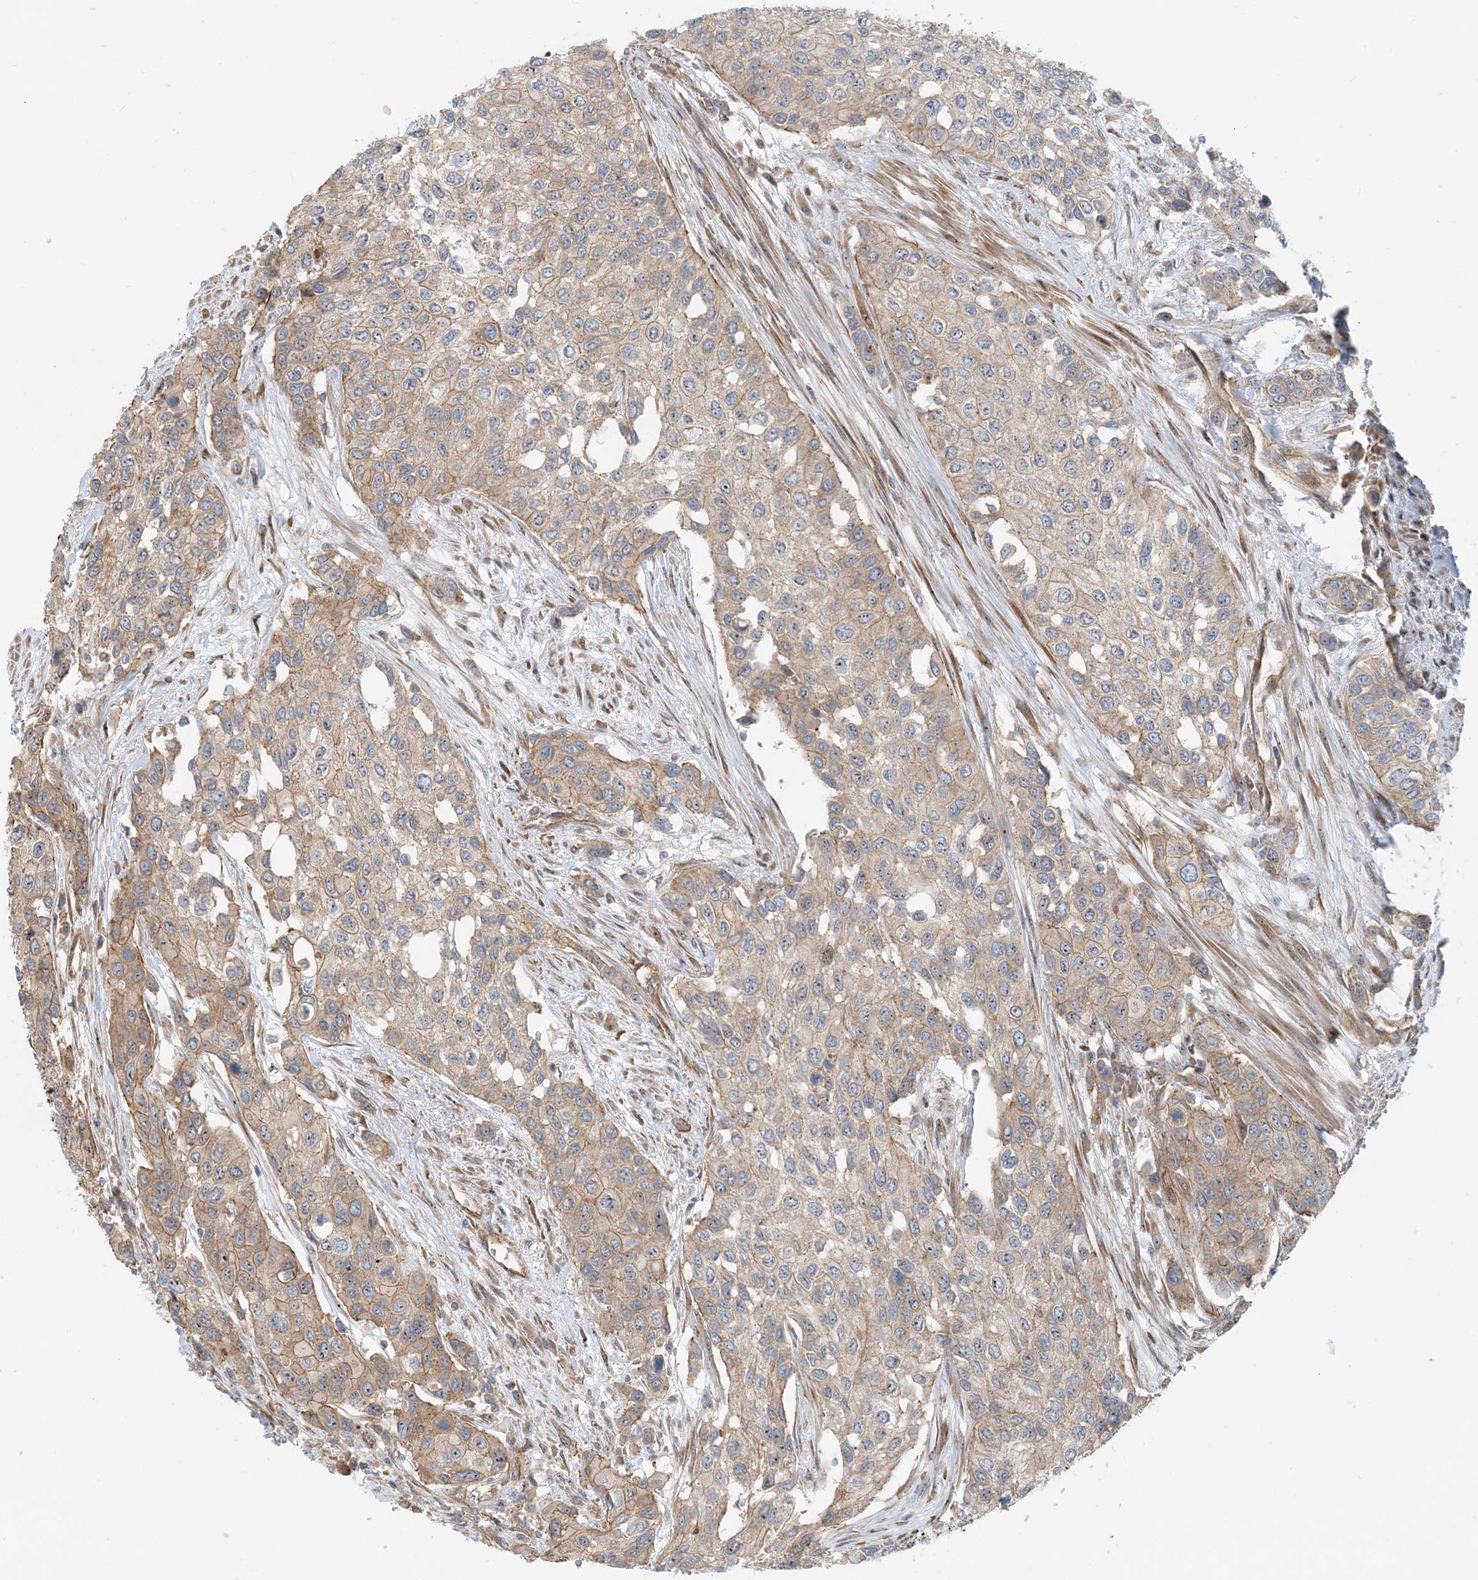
{"staining": {"intensity": "weak", "quantity": "25%-75%", "location": "cytoplasmic/membranous"}, "tissue": "urothelial cancer", "cell_type": "Tumor cells", "image_type": "cancer", "snomed": [{"axis": "morphology", "description": "Normal tissue, NOS"}, {"axis": "morphology", "description": "Urothelial carcinoma, High grade"}, {"axis": "topography", "description": "Vascular tissue"}, {"axis": "topography", "description": "Urinary bladder"}], "caption": "Weak cytoplasmic/membranous staining is identified in approximately 25%-75% of tumor cells in urothelial carcinoma (high-grade). (DAB (3,3'-diaminobenzidine) = brown stain, brightfield microscopy at high magnification).", "gene": "MYL5", "patient": {"sex": "female", "age": 56}}